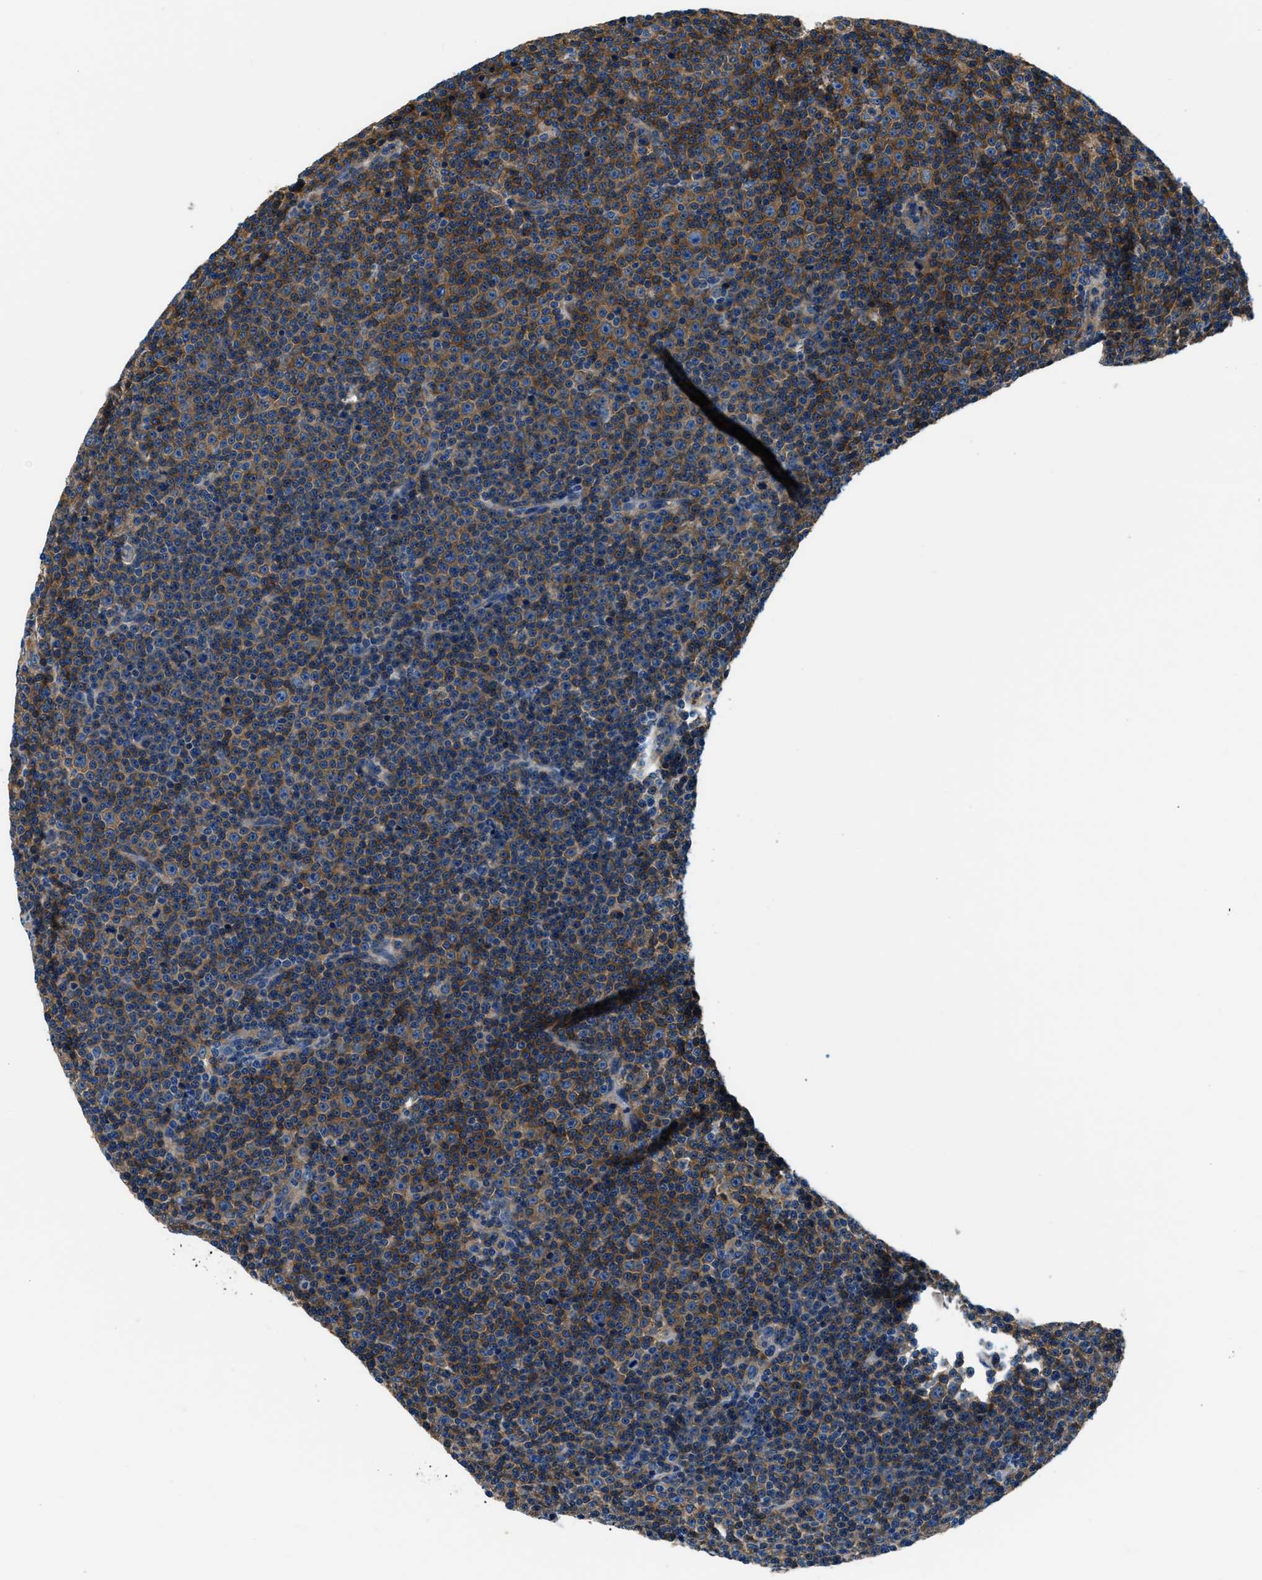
{"staining": {"intensity": "strong", "quantity": "25%-75%", "location": "cytoplasmic/membranous"}, "tissue": "lymphoma", "cell_type": "Tumor cells", "image_type": "cancer", "snomed": [{"axis": "morphology", "description": "Malignant lymphoma, non-Hodgkin's type, Low grade"}, {"axis": "topography", "description": "Lymph node"}], "caption": "Immunohistochemical staining of lymphoma demonstrates high levels of strong cytoplasmic/membranous protein expression in approximately 25%-75% of tumor cells.", "gene": "EEA1", "patient": {"sex": "female", "age": 67}}